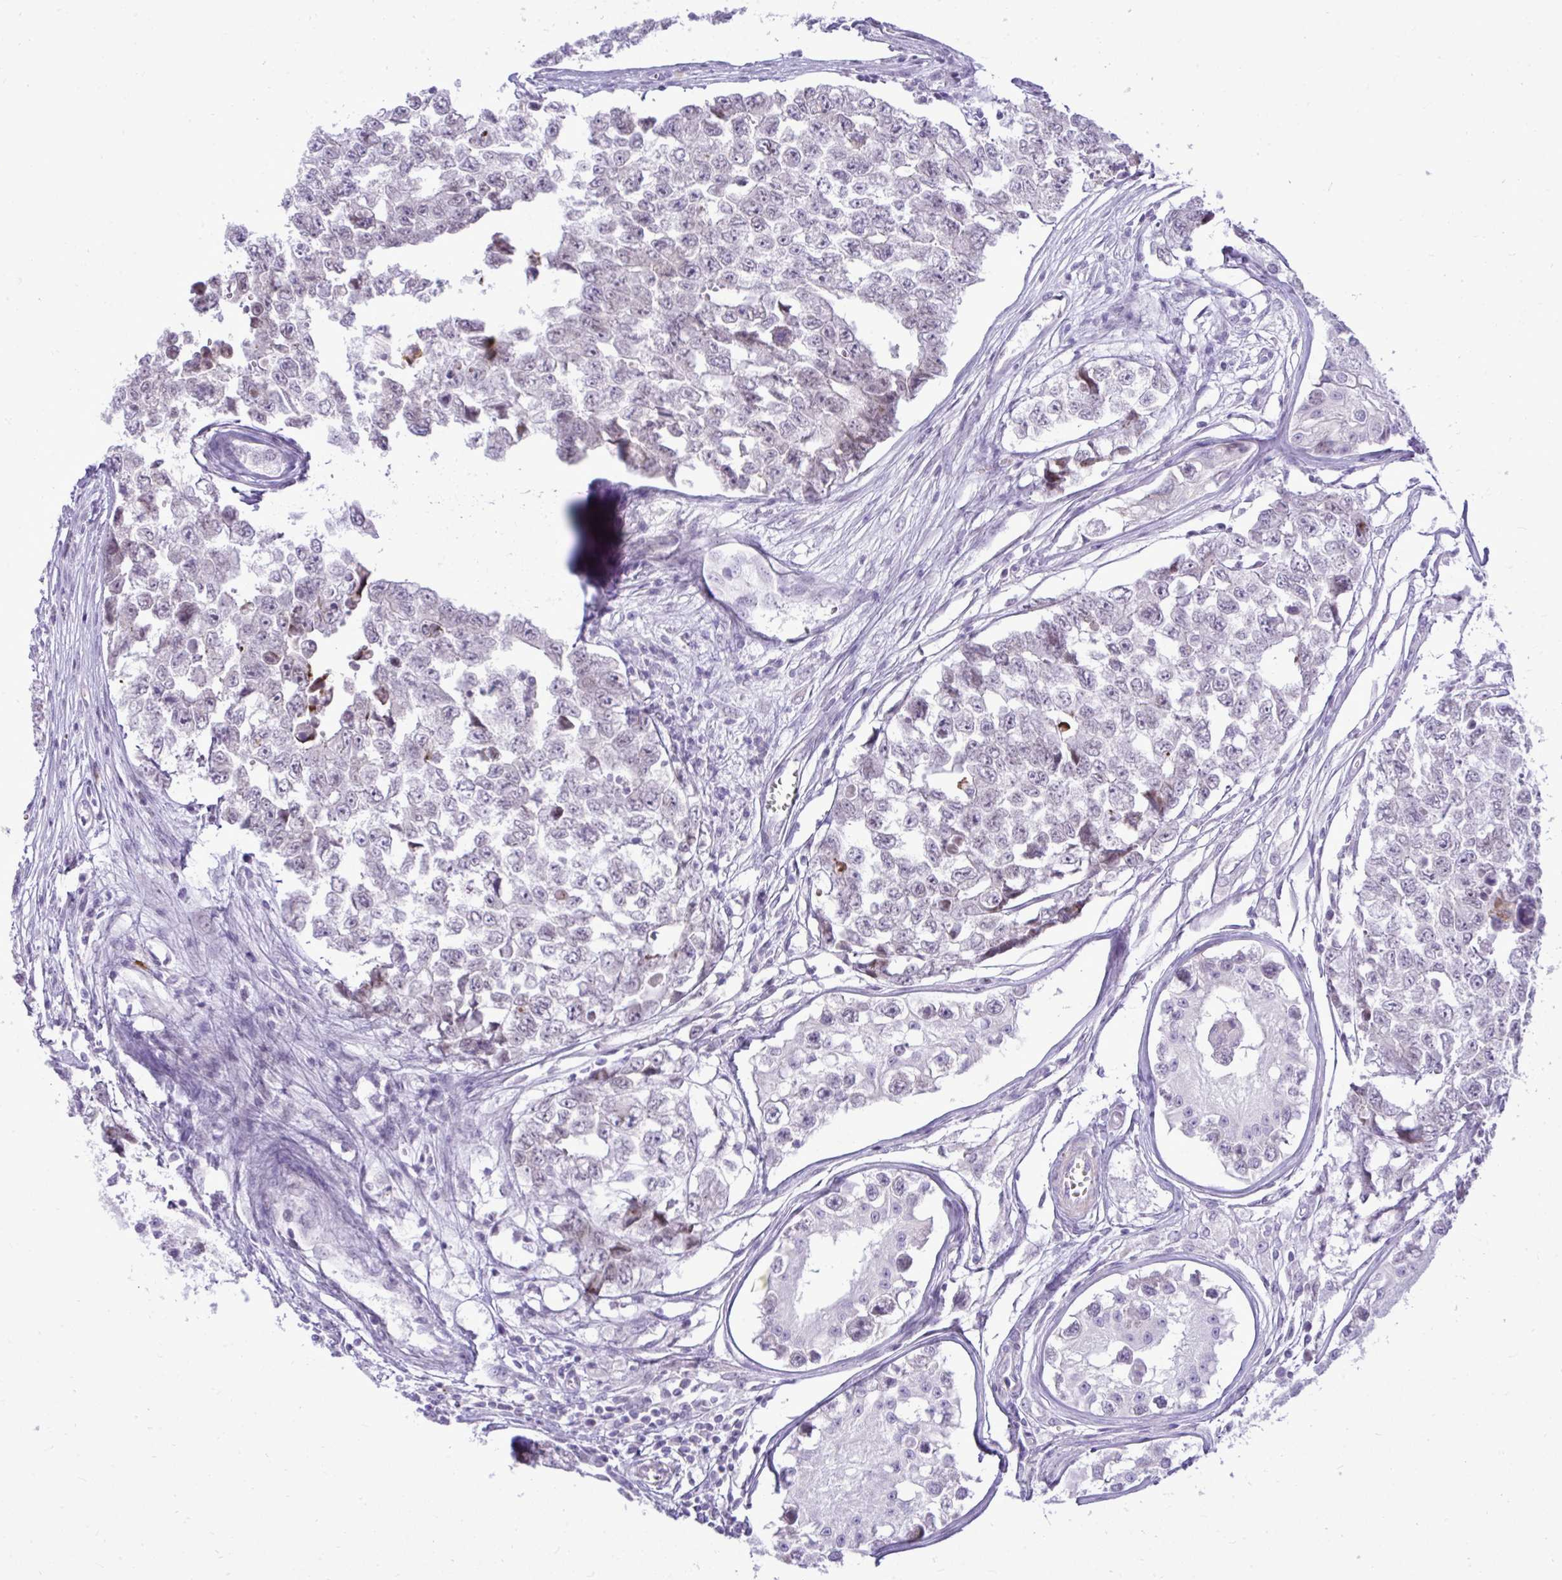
{"staining": {"intensity": "negative", "quantity": "none", "location": "none"}, "tissue": "testis cancer", "cell_type": "Tumor cells", "image_type": "cancer", "snomed": [{"axis": "morphology", "description": "Carcinoma, Embryonal, NOS"}, {"axis": "topography", "description": "Testis"}], "caption": "Testis cancer stained for a protein using IHC shows no staining tumor cells.", "gene": "SPAG1", "patient": {"sex": "male", "age": 18}}